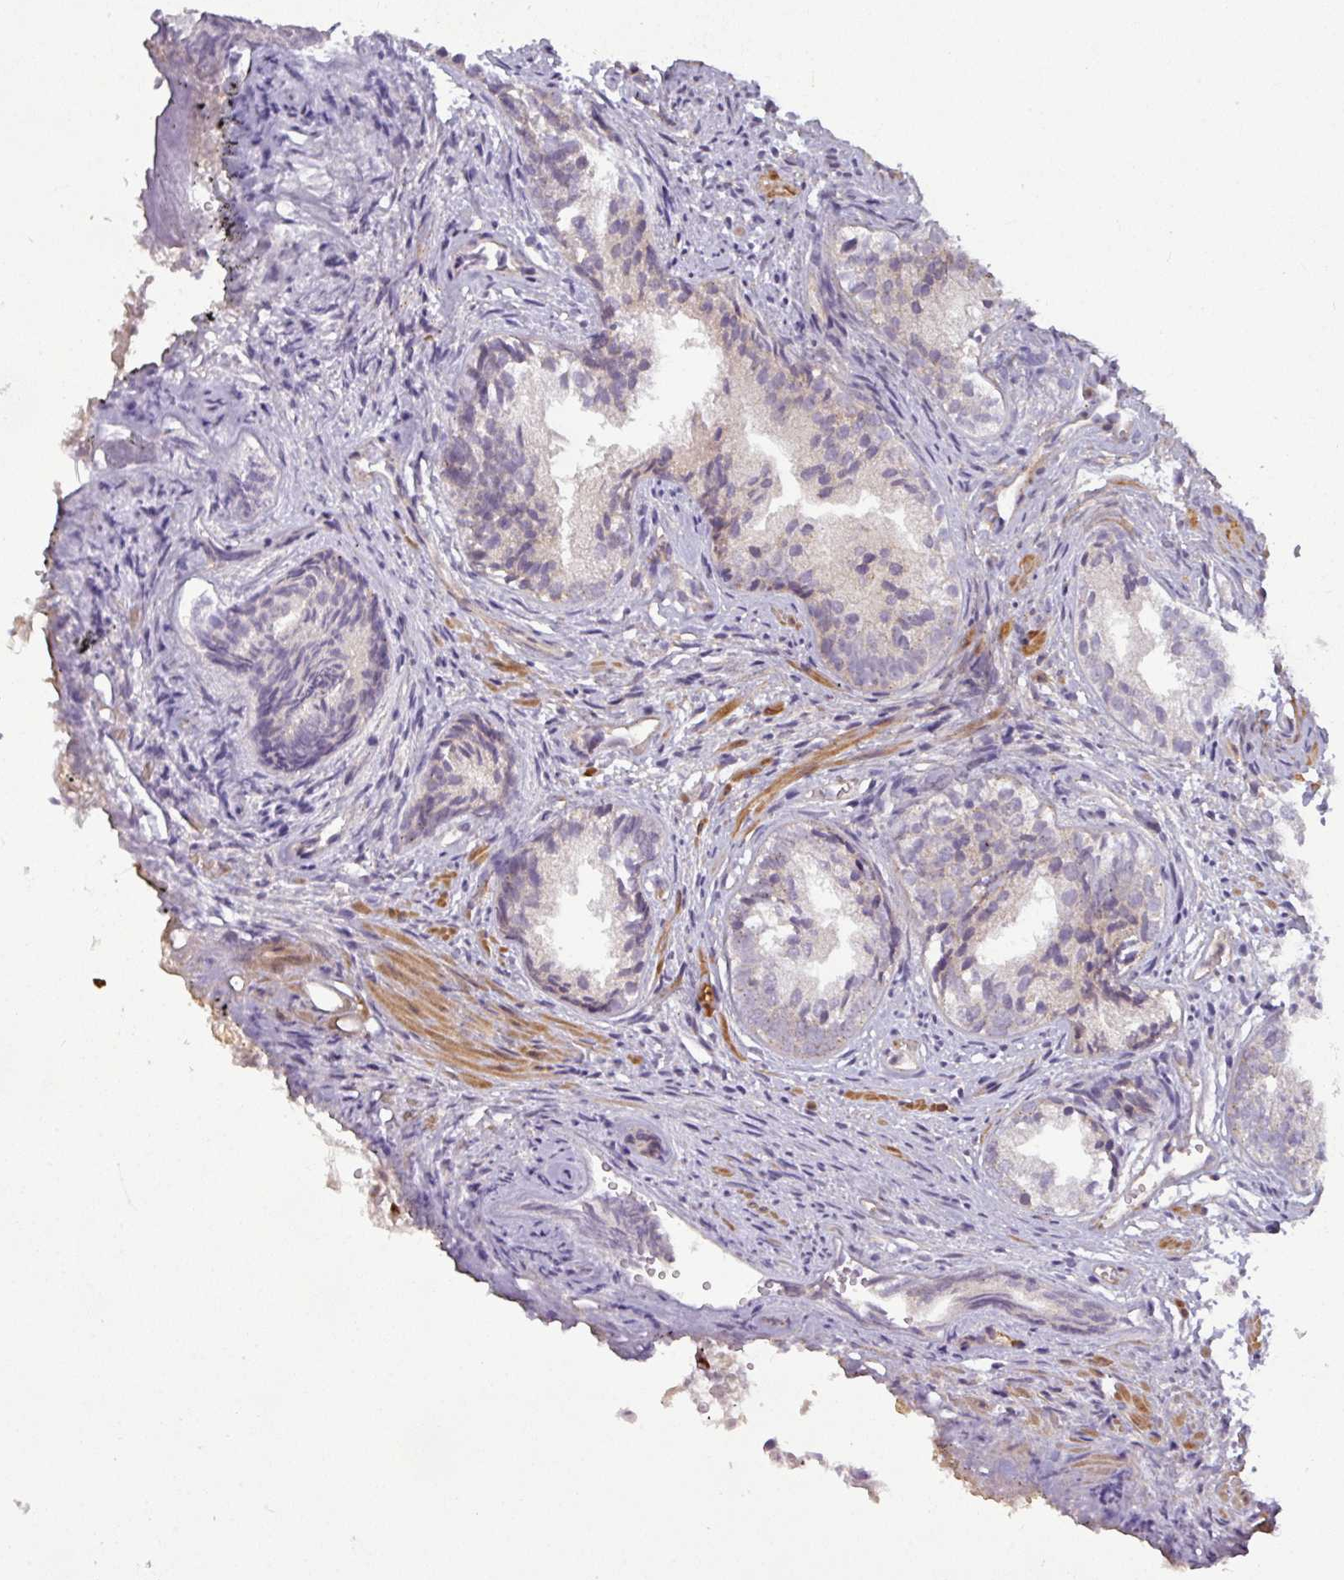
{"staining": {"intensity": "negative", "quantity": "none", "location": "none"}, "tissue": "prostate", "cell_type": "Glandular cells", "image_type": "normal", "snomed": [{"axis": "morphology", "description": "Normal tissue, NOS"}, {"axis": "topography", "description": "Prostate"}], "caption": "Normal prostate was stained to show a protein in brown. There is no significant expression in glandular cells.", "gene": "ZNF35", "patient": {"sex": "male", "age": 76}}